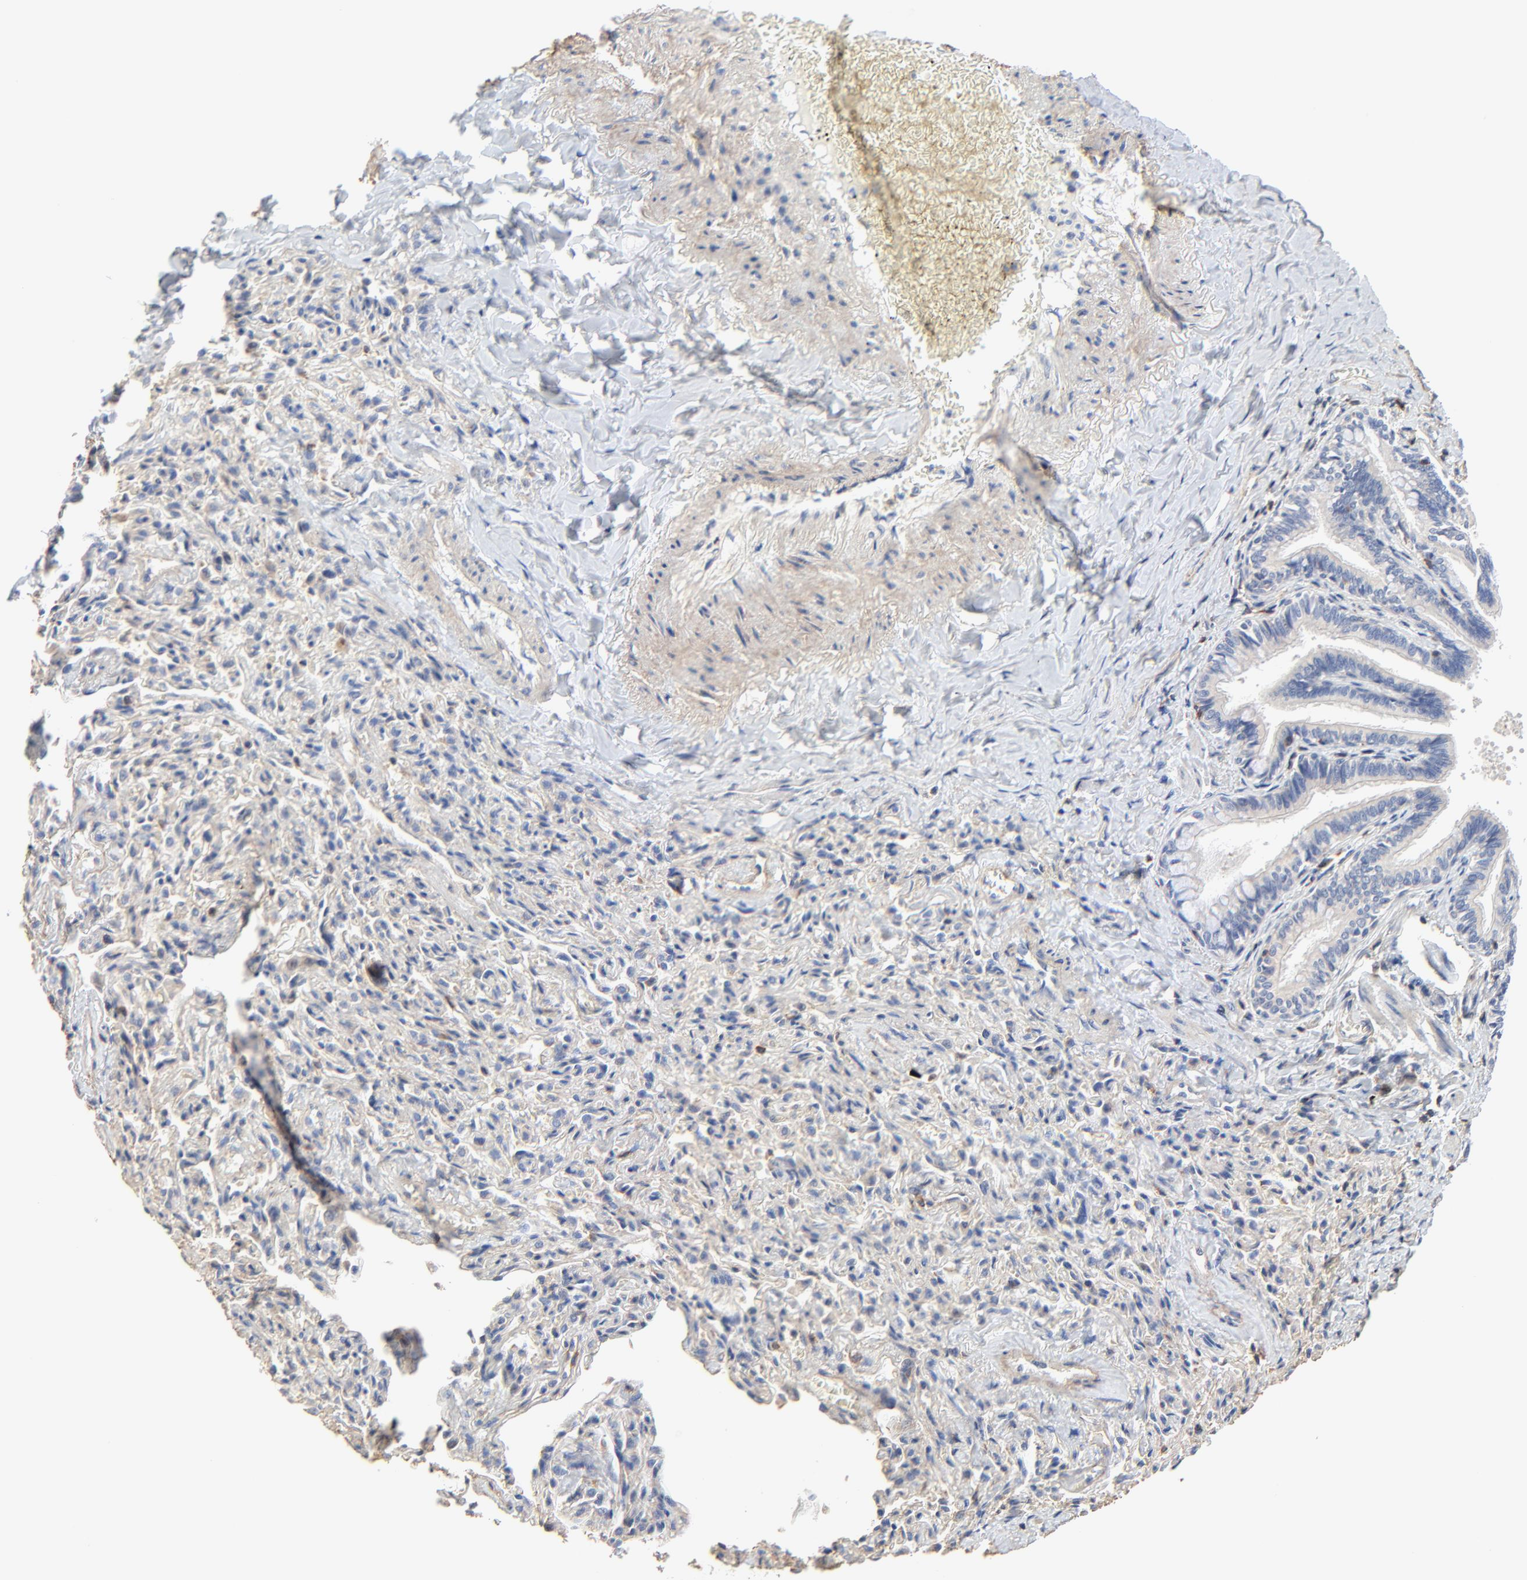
{"staining": {"intensity": "weak", "quantity": "25%-75%", "location": "cytoplasmic/membranous"}, "tissue": "bronchus", "cell_type": "Respiratory epithelial cells", "image_type": "normal", "snomed": [{"axis": "morphology", "description": "Normal tissue, NOS"}, {"axis": "topography", "description": "Lung"}], "caption": "IHC image of normal bronchus: human bronchus stained using immunohistochemistry shows low levels of weak protein expression localized specifically in the cytoplasmic/membranous of respiratory epithelial cells, appearing as a cytoplasmic/membranous brown color.", "gene": "SKAP1", "patient": {"sex": "male", "age": 64}}